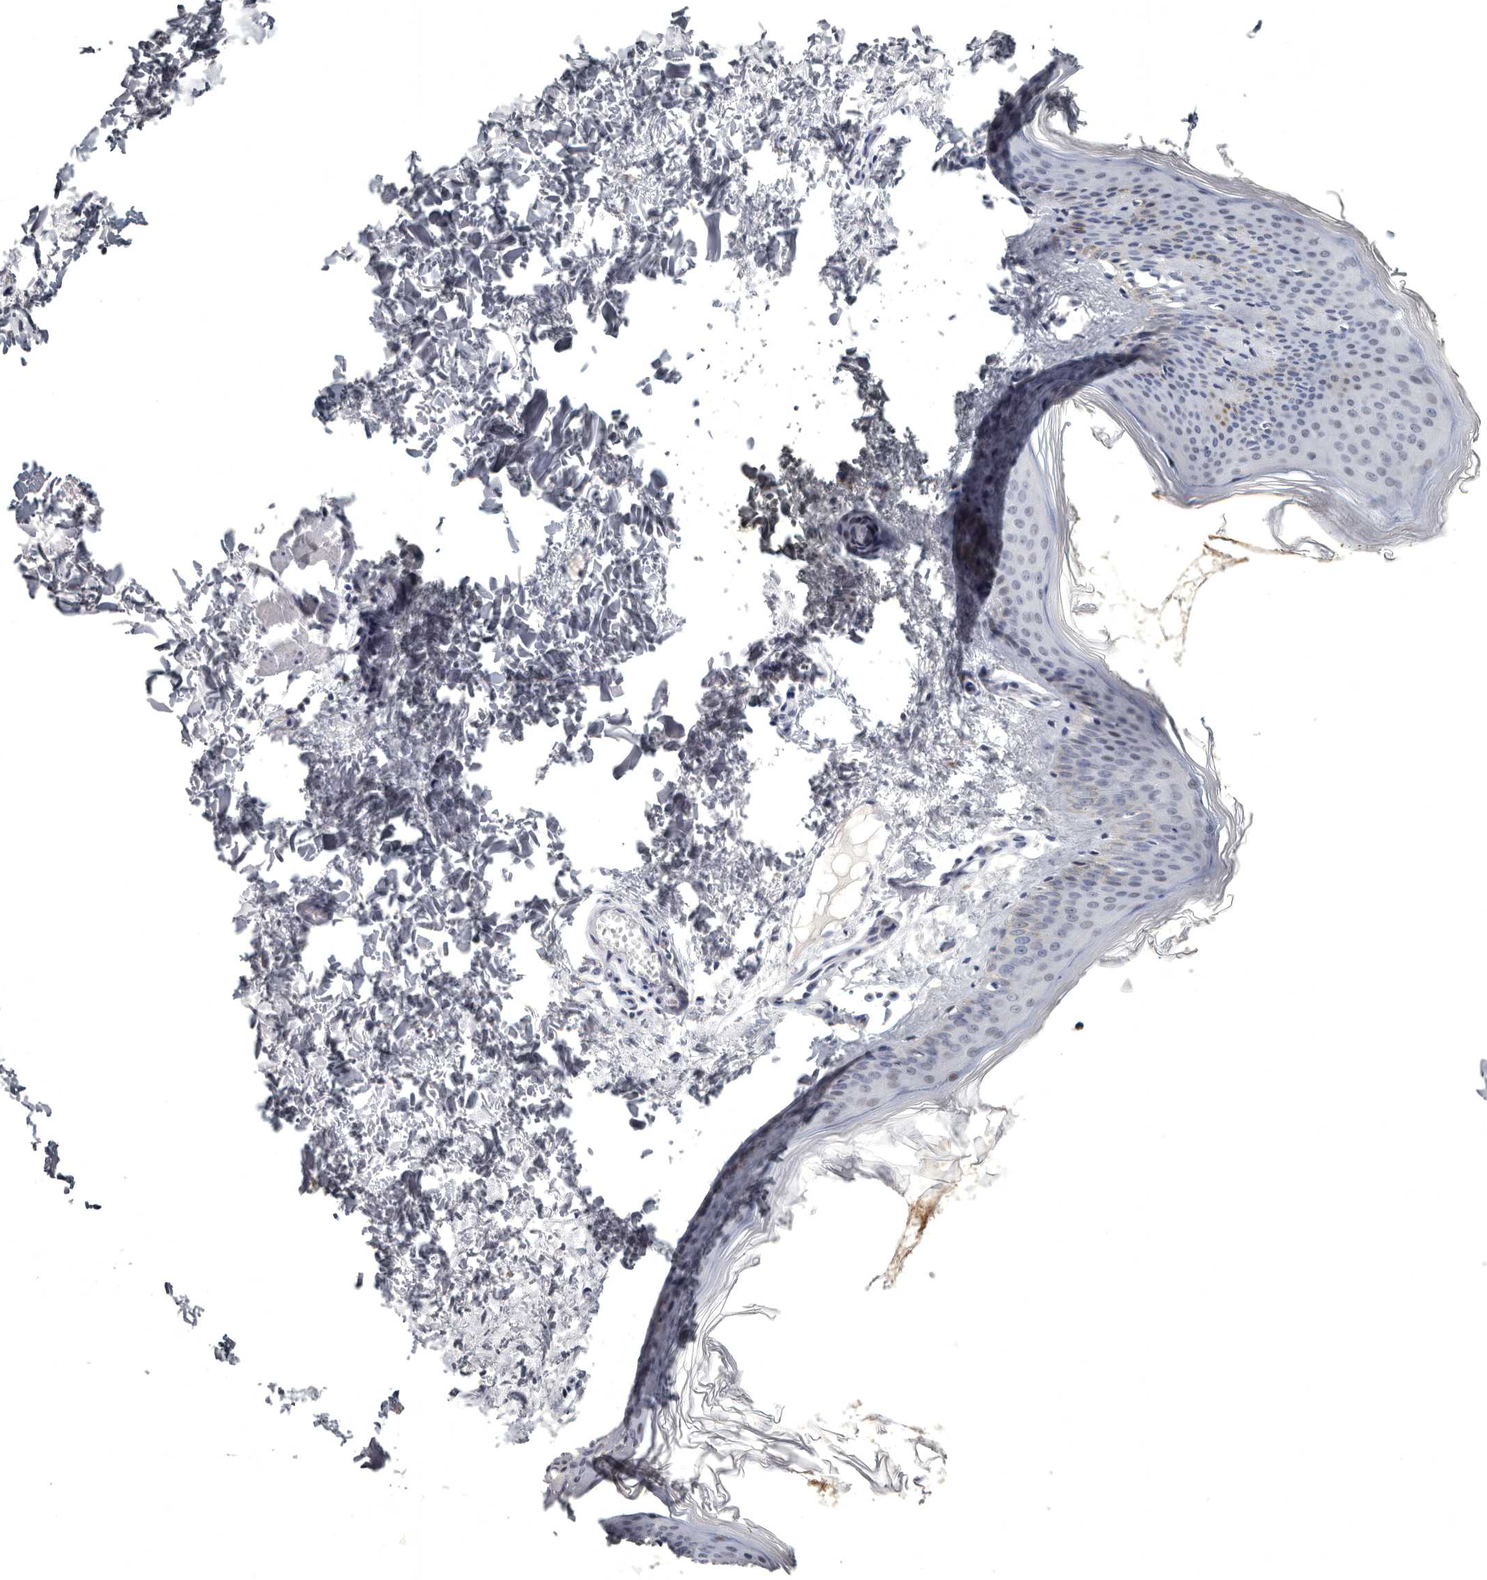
{"staining": {"intensity": "negative", "quantity": "none", "location": "none"}, "tissue": "skin", "cell_type": "Fibroblasts", "image_type": "normal", "snomed": [{"axis": "morphology", "description": "Normal tissue, NOS"}, {"axis": "topography", "description": "Skin"}], "caption": "An immunohistochemistry histopathology image of unremarkable skin is shown. There is no staining in fibroblasts of skin. (DAB immunohistochemistry with hematoxylin counter stain).", "gene": "WRAP73", "patient": {"sex": "female", "age": 27}}